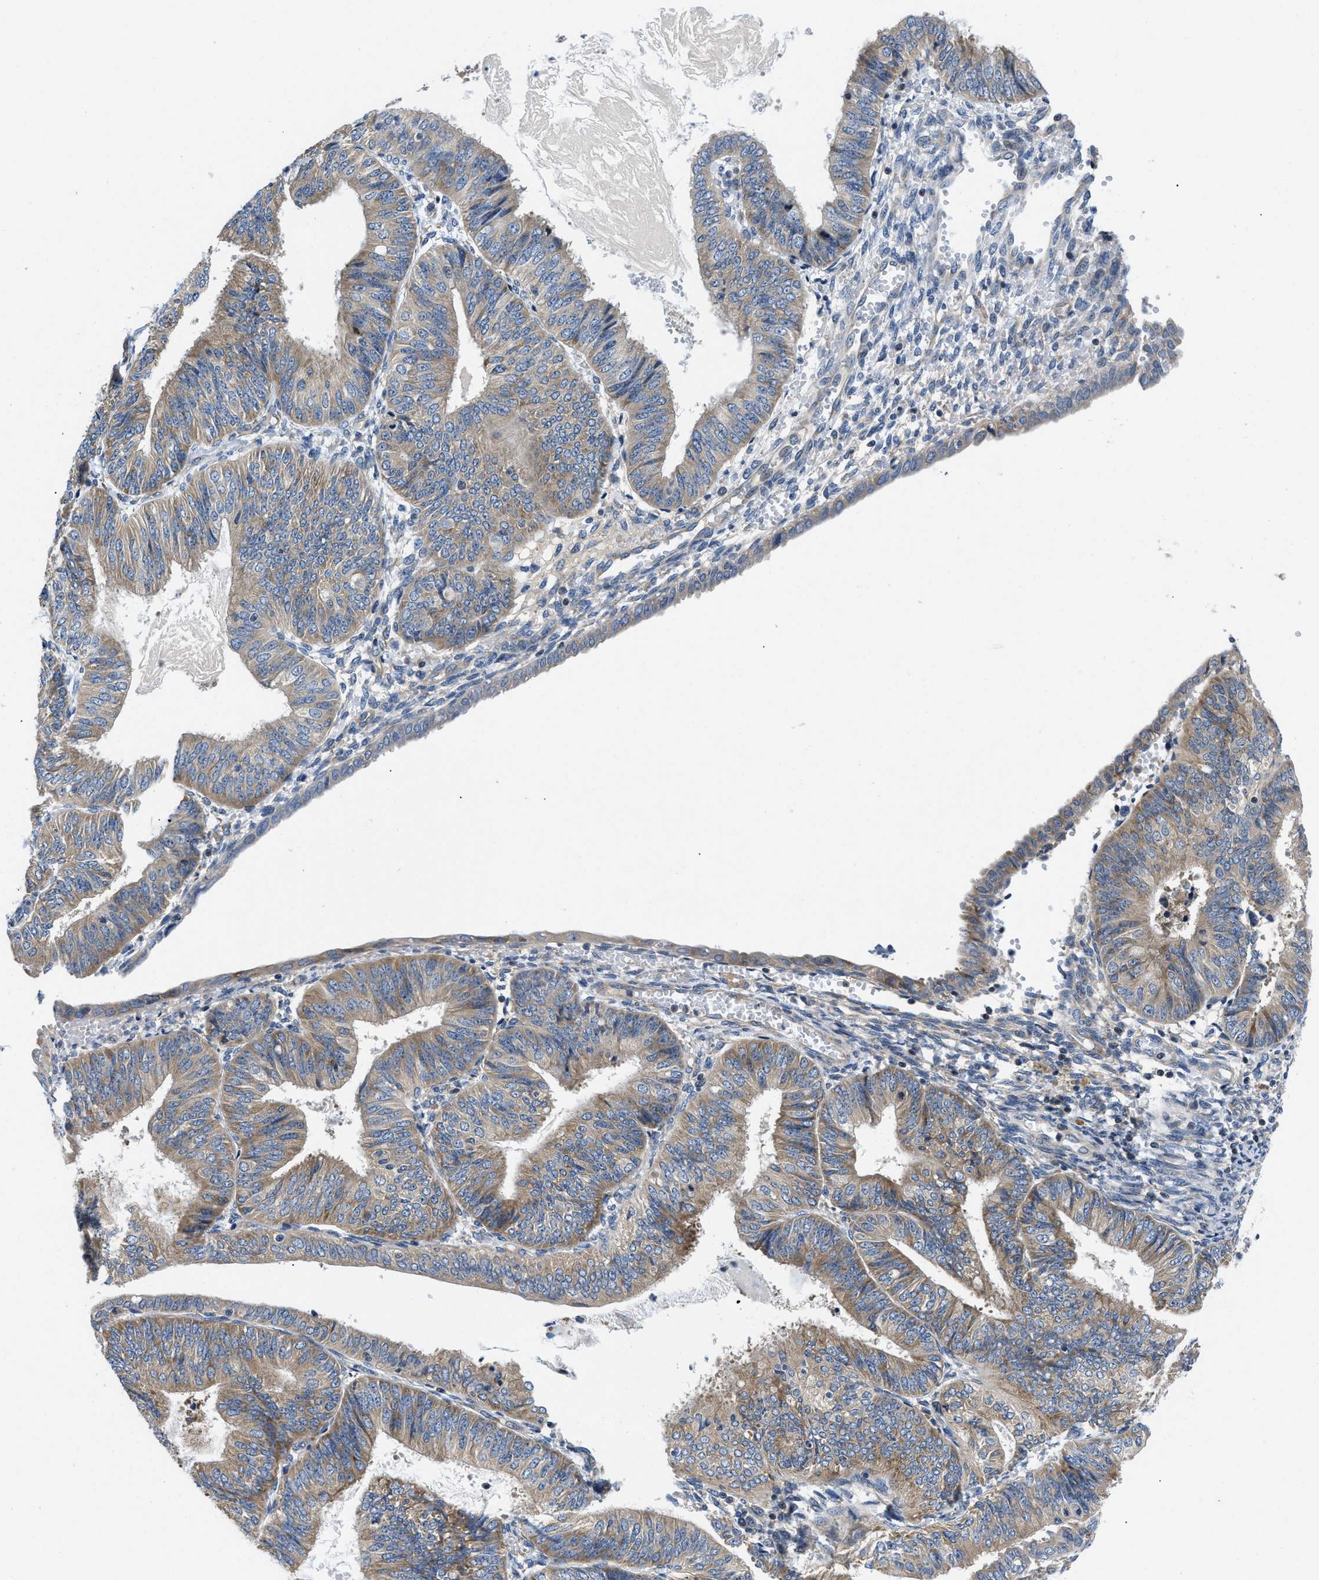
{"staining": {"intensity": "weak", "quantity": ">75%", "location": "cytoplasmic/membranous"}, "tissue": "endometrial cancer", "cell_type": "Tumor cells", "image_type": "cancer", "snomed": [{"axis": "morphology", "description": "Adenocarcinoma, NOS"}, {"axis": "topography", "description": "Endometrium"}], "caption": "A high-resolution histopathology image shows immunohistochemistry (IHC) staining of adenocarcinoma (endometrial), which shows weak cytoplasmic/membranous expression in about >75% of tumor cells.", "gene": "IKBKE", "patient": {"sex": "female", "age": 58}}